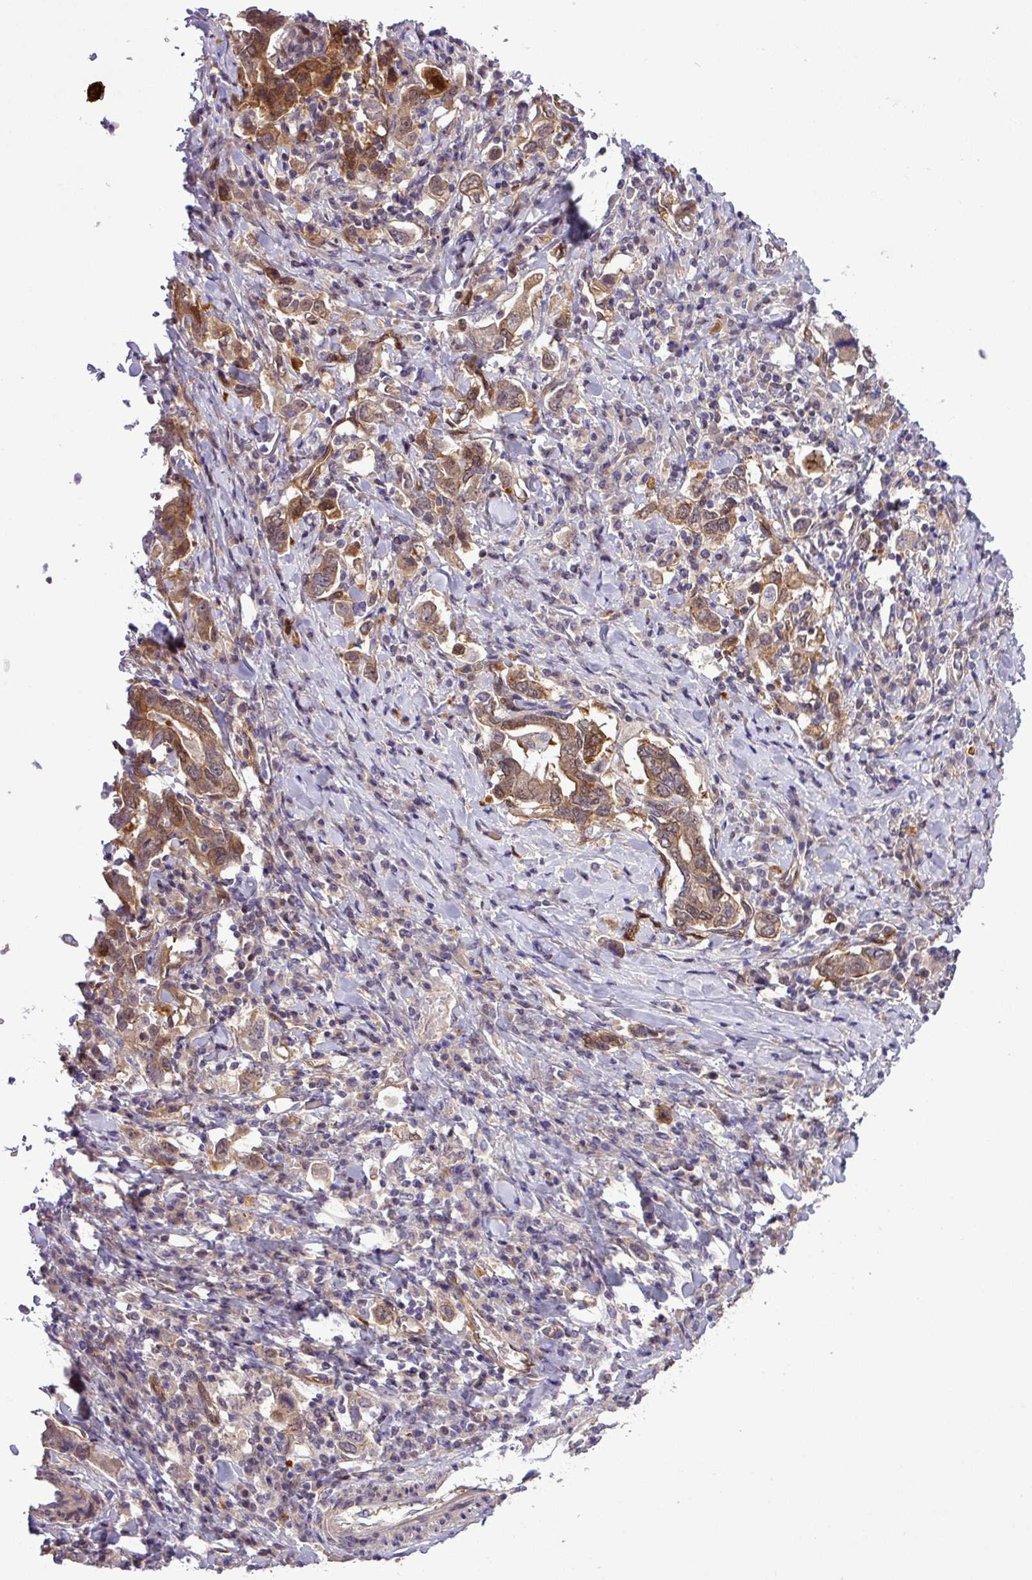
{"staining": {"intensity": "moderate", "quantity": ">75%", "location": "cytoplasmic/membranous,nuclear"}, "tissue": "stomach cancer", "cell_type": "Tumor cells", "image_type": "cancer", "snomed": [{"axis": "morphology", "description": "Adenocarcinoma, NOS"}, {"axis": "topography", "description": "Stomach, upper"}, {"axis": "topography", "description": "Stomach"}], "caption": "Human stomach adenocarcinoma stained for a protein (brown) reveals moderate cytoplasmic/membranous and nuclear positive expression in about >75% of tumor cells.", "gene": "CARHSP1", "patient": {"sex": "male", "age": 62}}